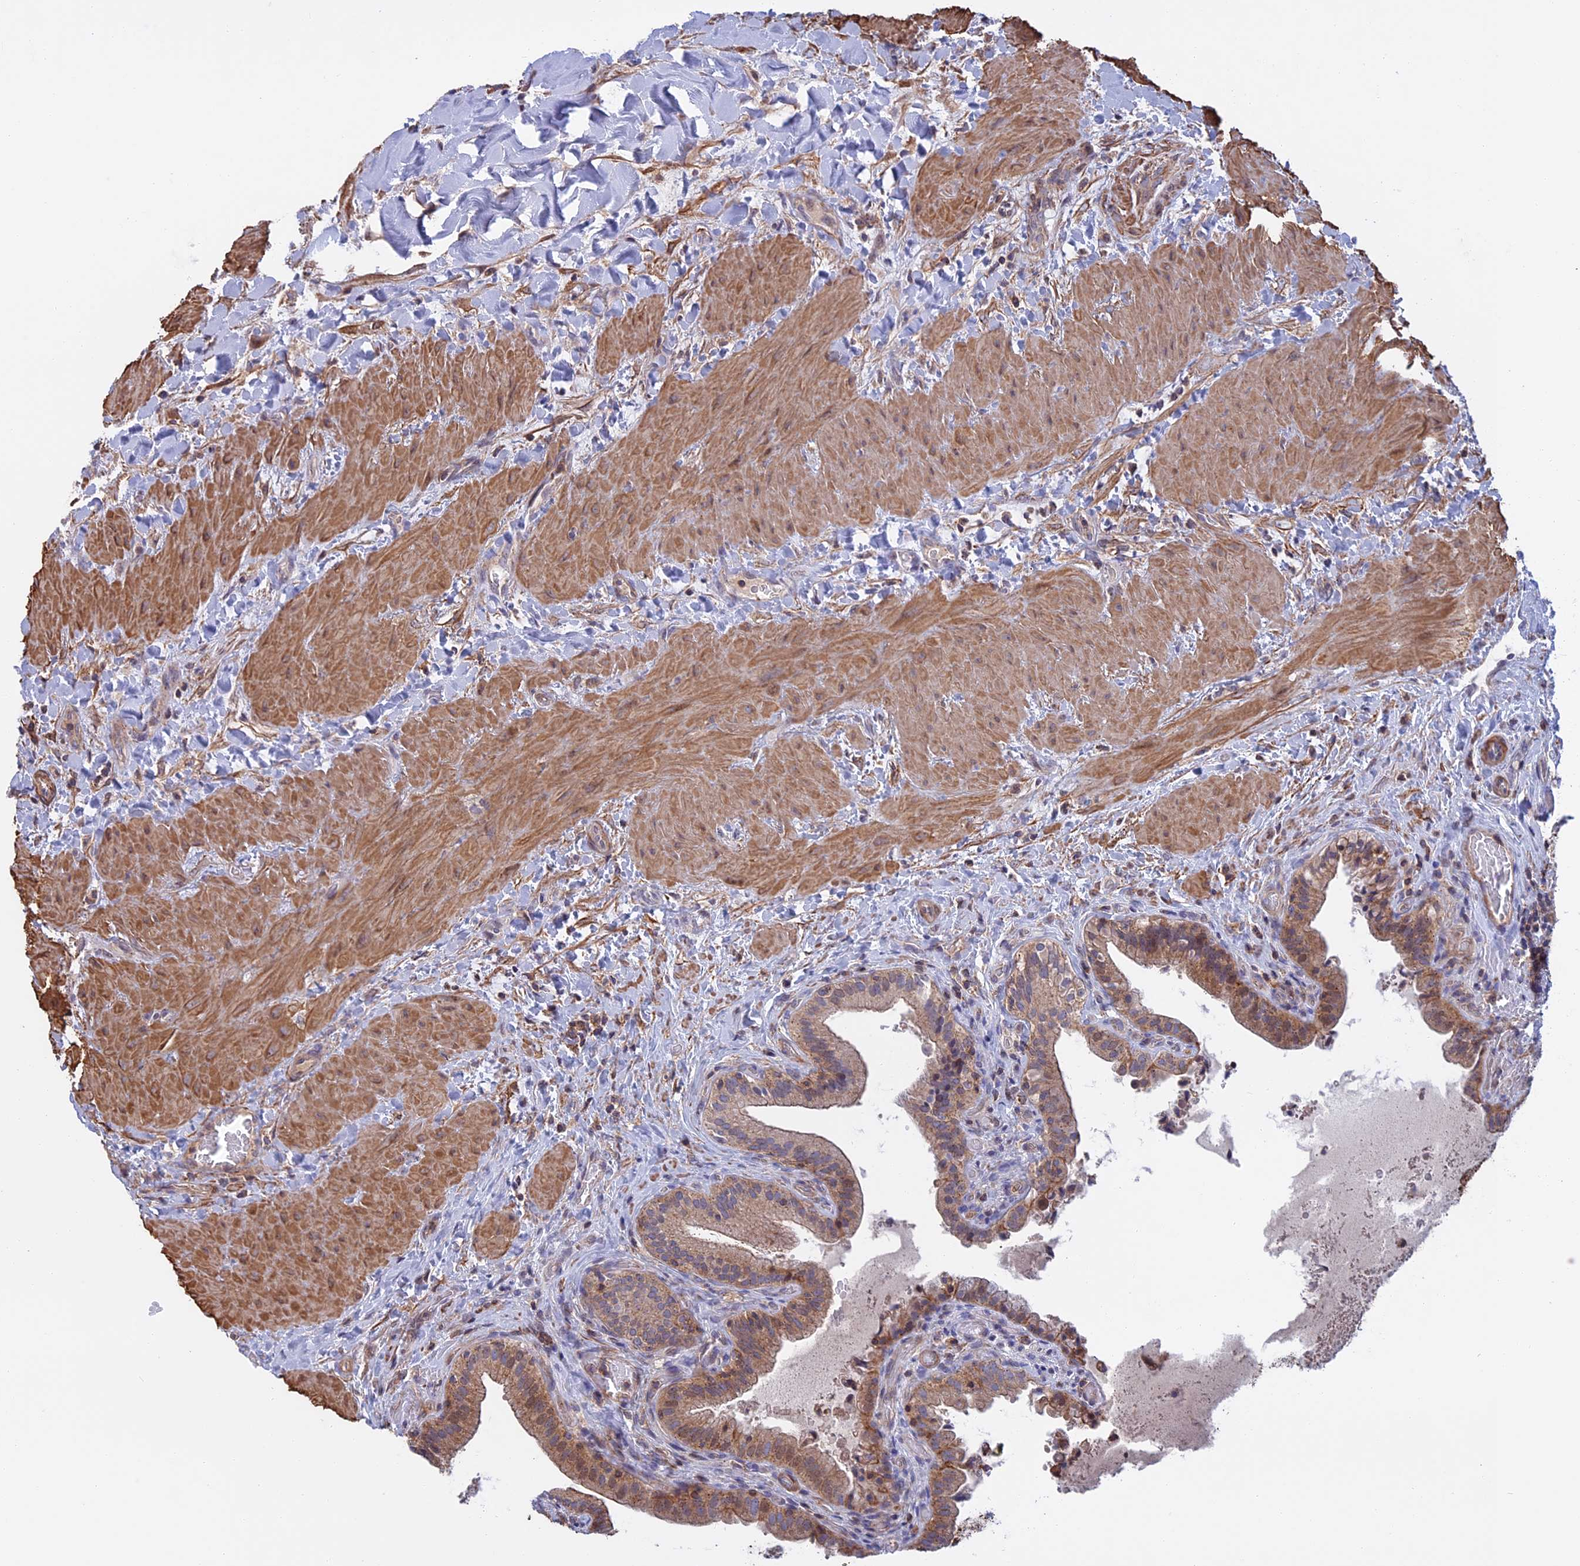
{"staining": {"intensity": "moderate", "quantity": ">75%", "location": "cytoplasmic/membranous"}, "tissue": "gallbladder", "cell_type": "Glandular cells", "image_type": "normal", "snomed": [{"axis": "morphology", "description": "Normal tissue, NOS"}, {"axis": "topography", "description": "Gallbladder"}], "caption": "Immunohistochemistry (DAB) staining of unremarkable human gallbladder exhibits moderate cytoplasmic/membranous protein positivity in about >75% of glandular cells.", "gene": "LYPD5", "patient": {"sex": "male", "age": 24}}